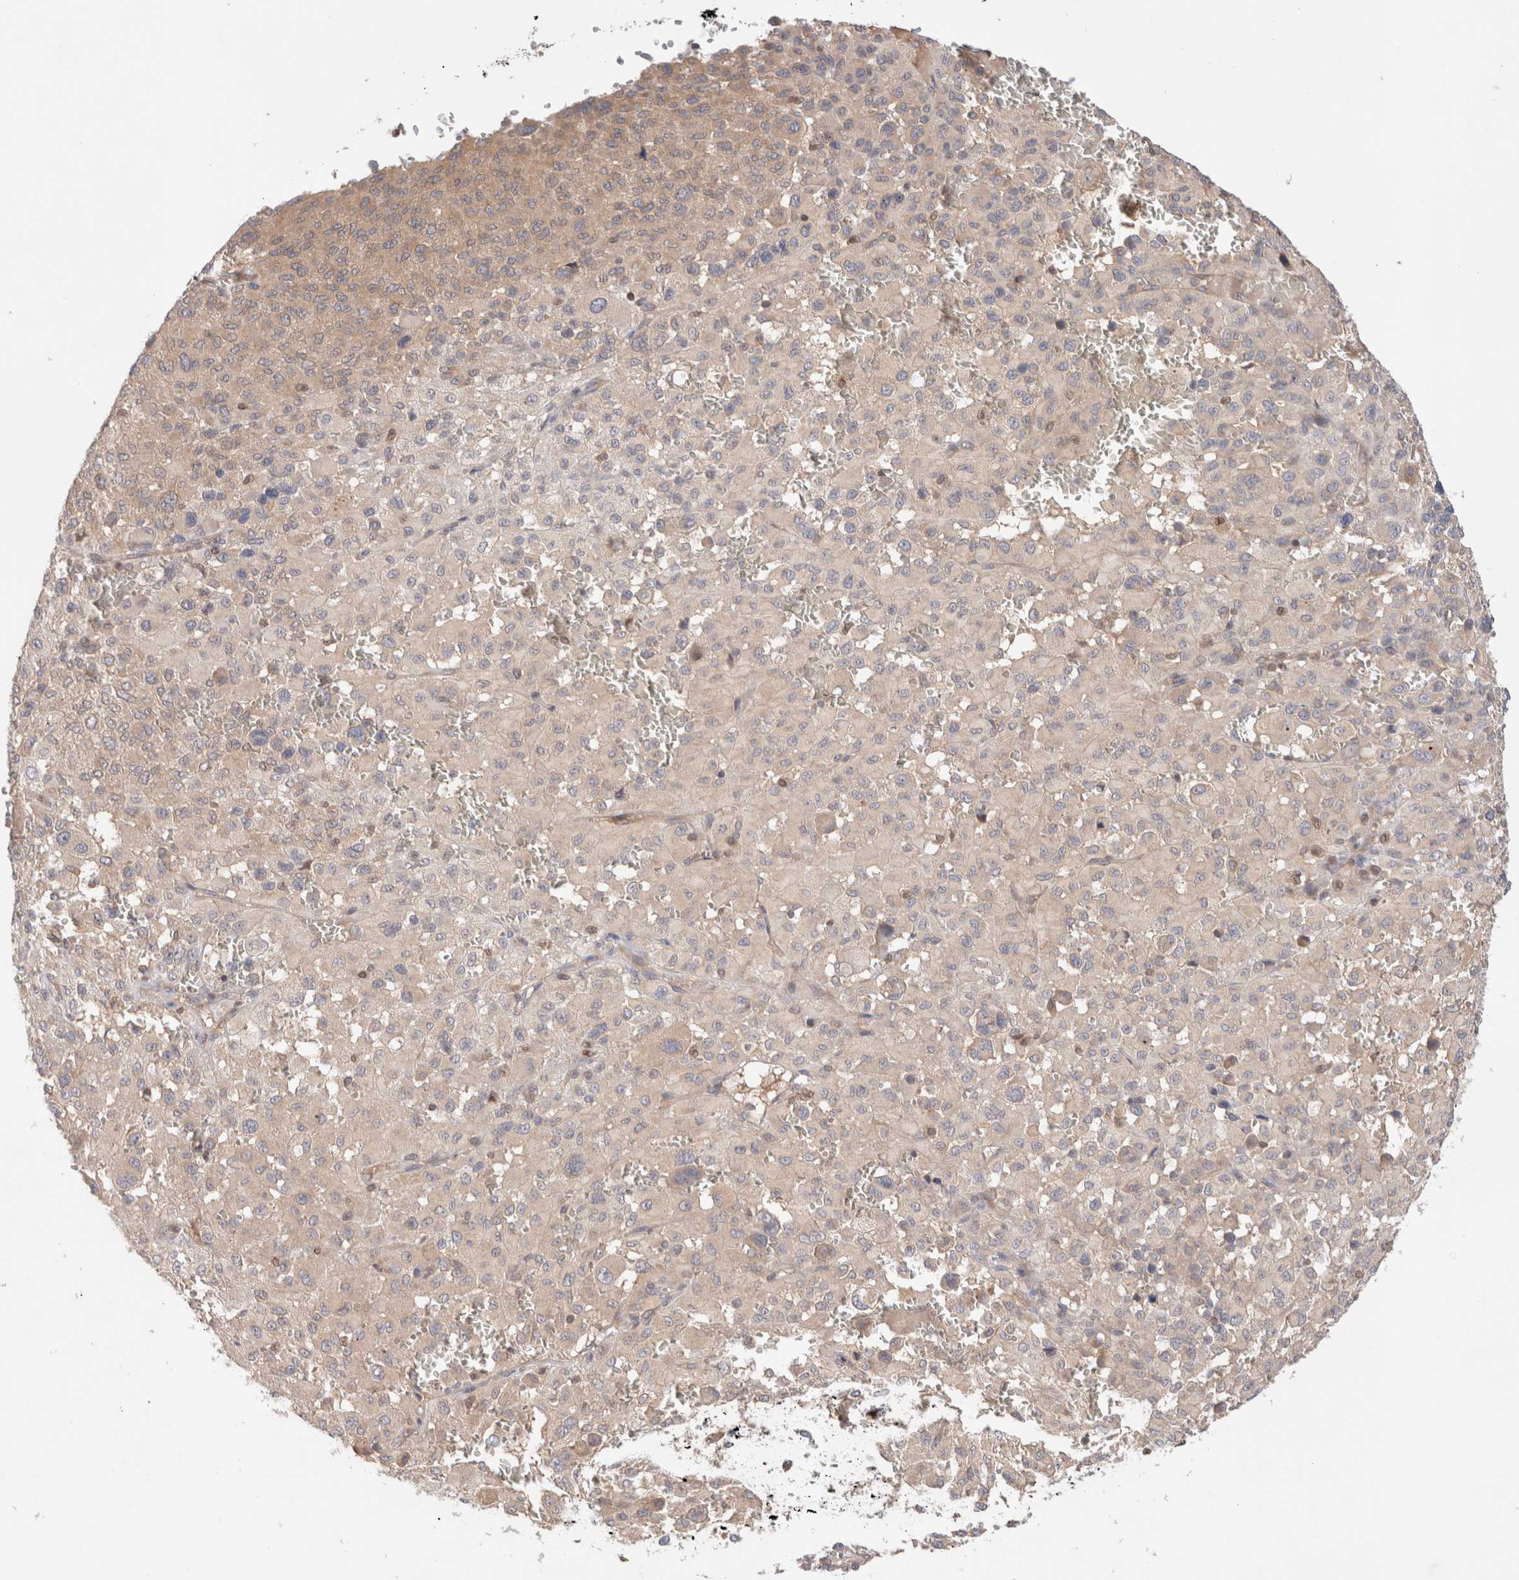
{"staining": {"intensity": "weak", "quantity": "<25%", "location": "cytoplasmic/membranous"}, "tissue": "melanoma", "cell_type": "Tumor cells", "image_type": "cancer", "snomed": [{"axis": "morphology", "description": "Malignant melanoma, Metastatic site"}, {"axis": "topography", "description": "Skin"}], "caption": "Immunohistochemical staining of human malignant melanoma (metastatic site) exhibits no significant positivity in tumor cells. Brightfield microscopy of immunohistochemistry stained with DAB (brown) and hematoxylin (blue), captured at high magnification.", "gene": "SIKE1", "patient": {"sex": "female", "age": 74}}